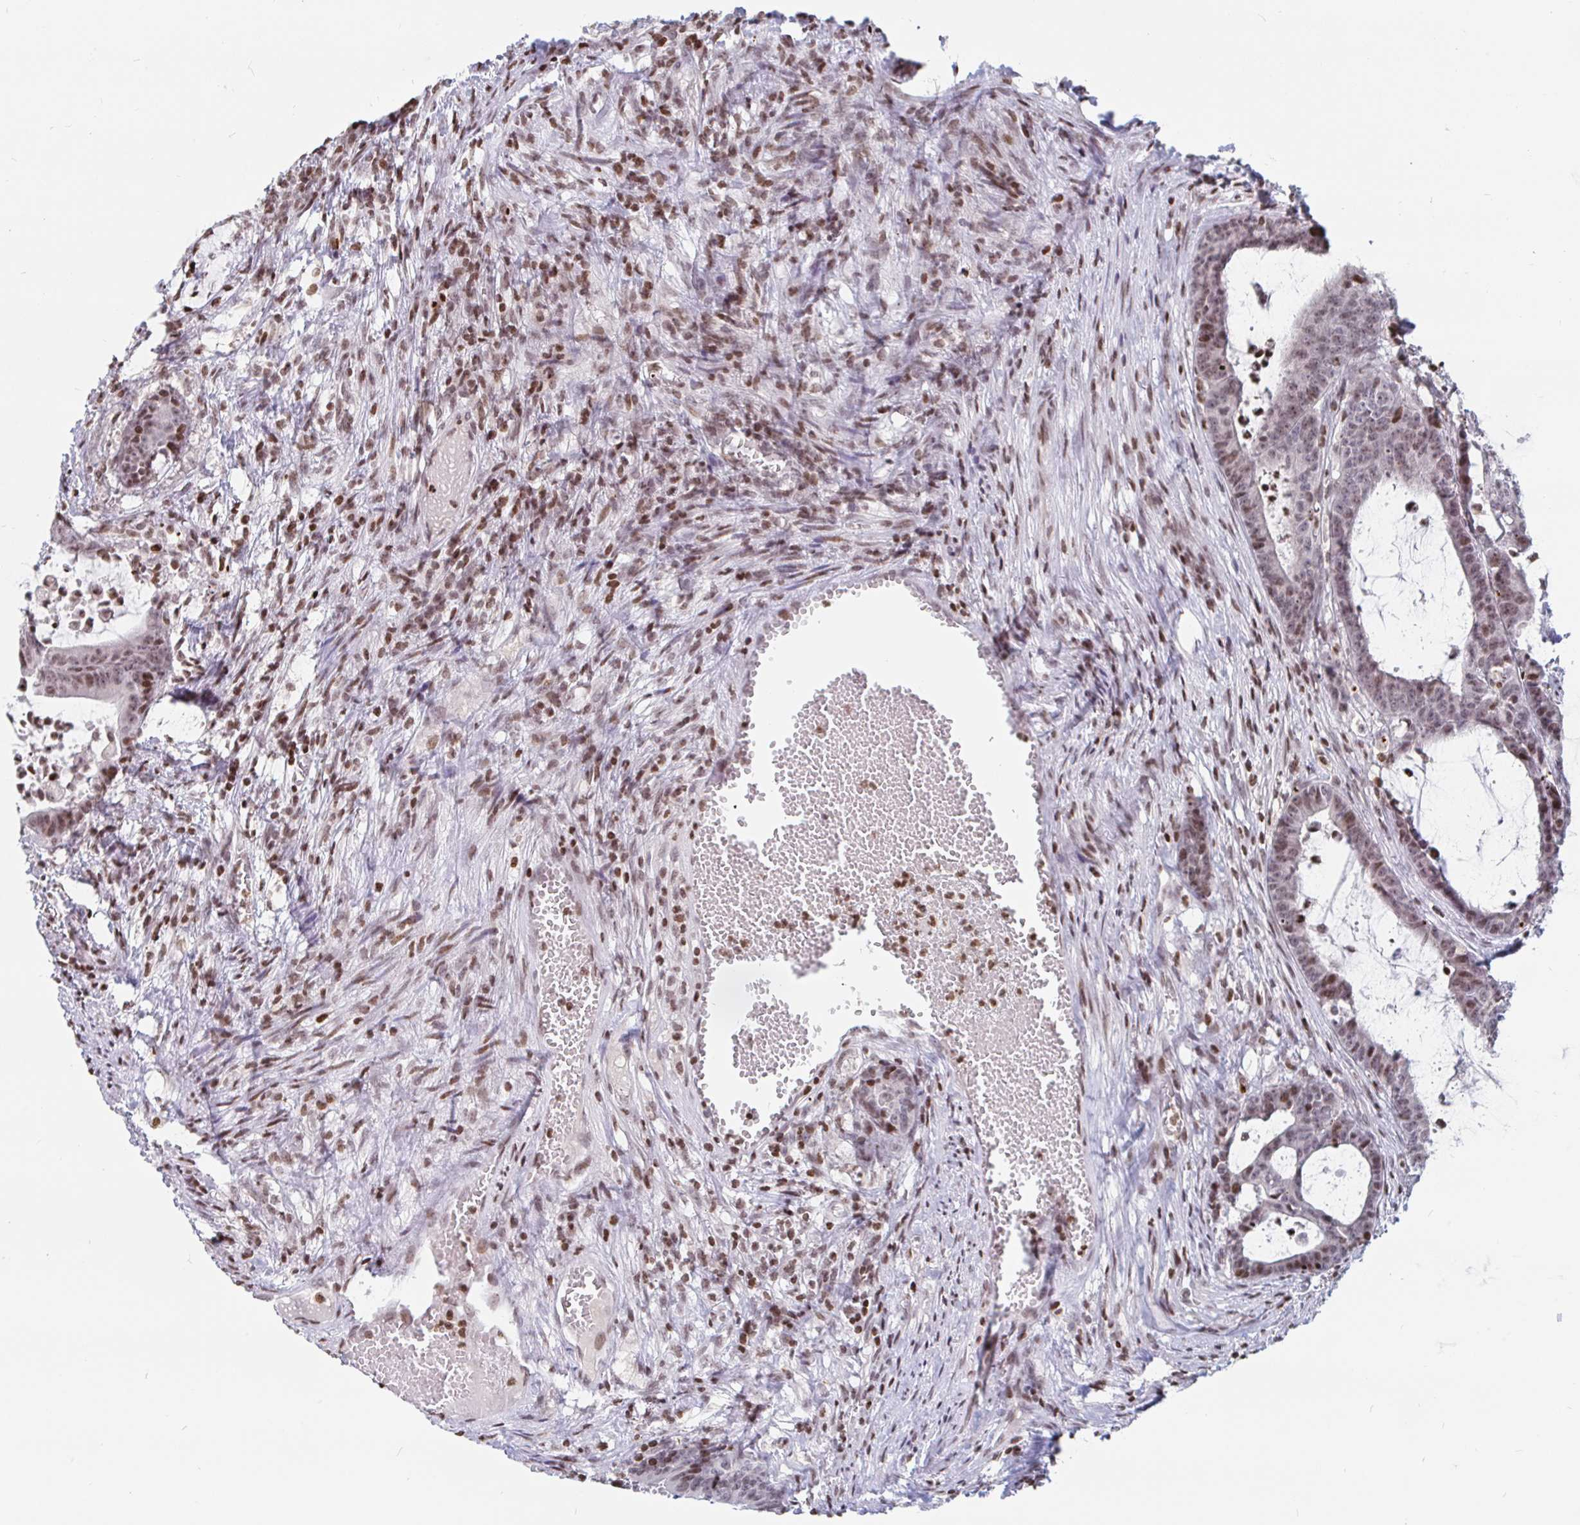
{"staining": {"intensity": "weak", "quantity": ">75%", "location": "nuclear"}, "tissue": "colorectal cancer", "cell_type": "Tumor cells", "image_type": "cancer", "snomed": [{"axis": "morphology", "description": "Adenocarcinoma, NOS"}, {"axis": "topography", "description": "Colon"}], "caption": "Weak nuclear staining is appreciated in about >75% of tumor cells in adenocarcinoma (colorectal).", "gene": "HOXC10", "patient": {"sex": "female", "age": 78}}